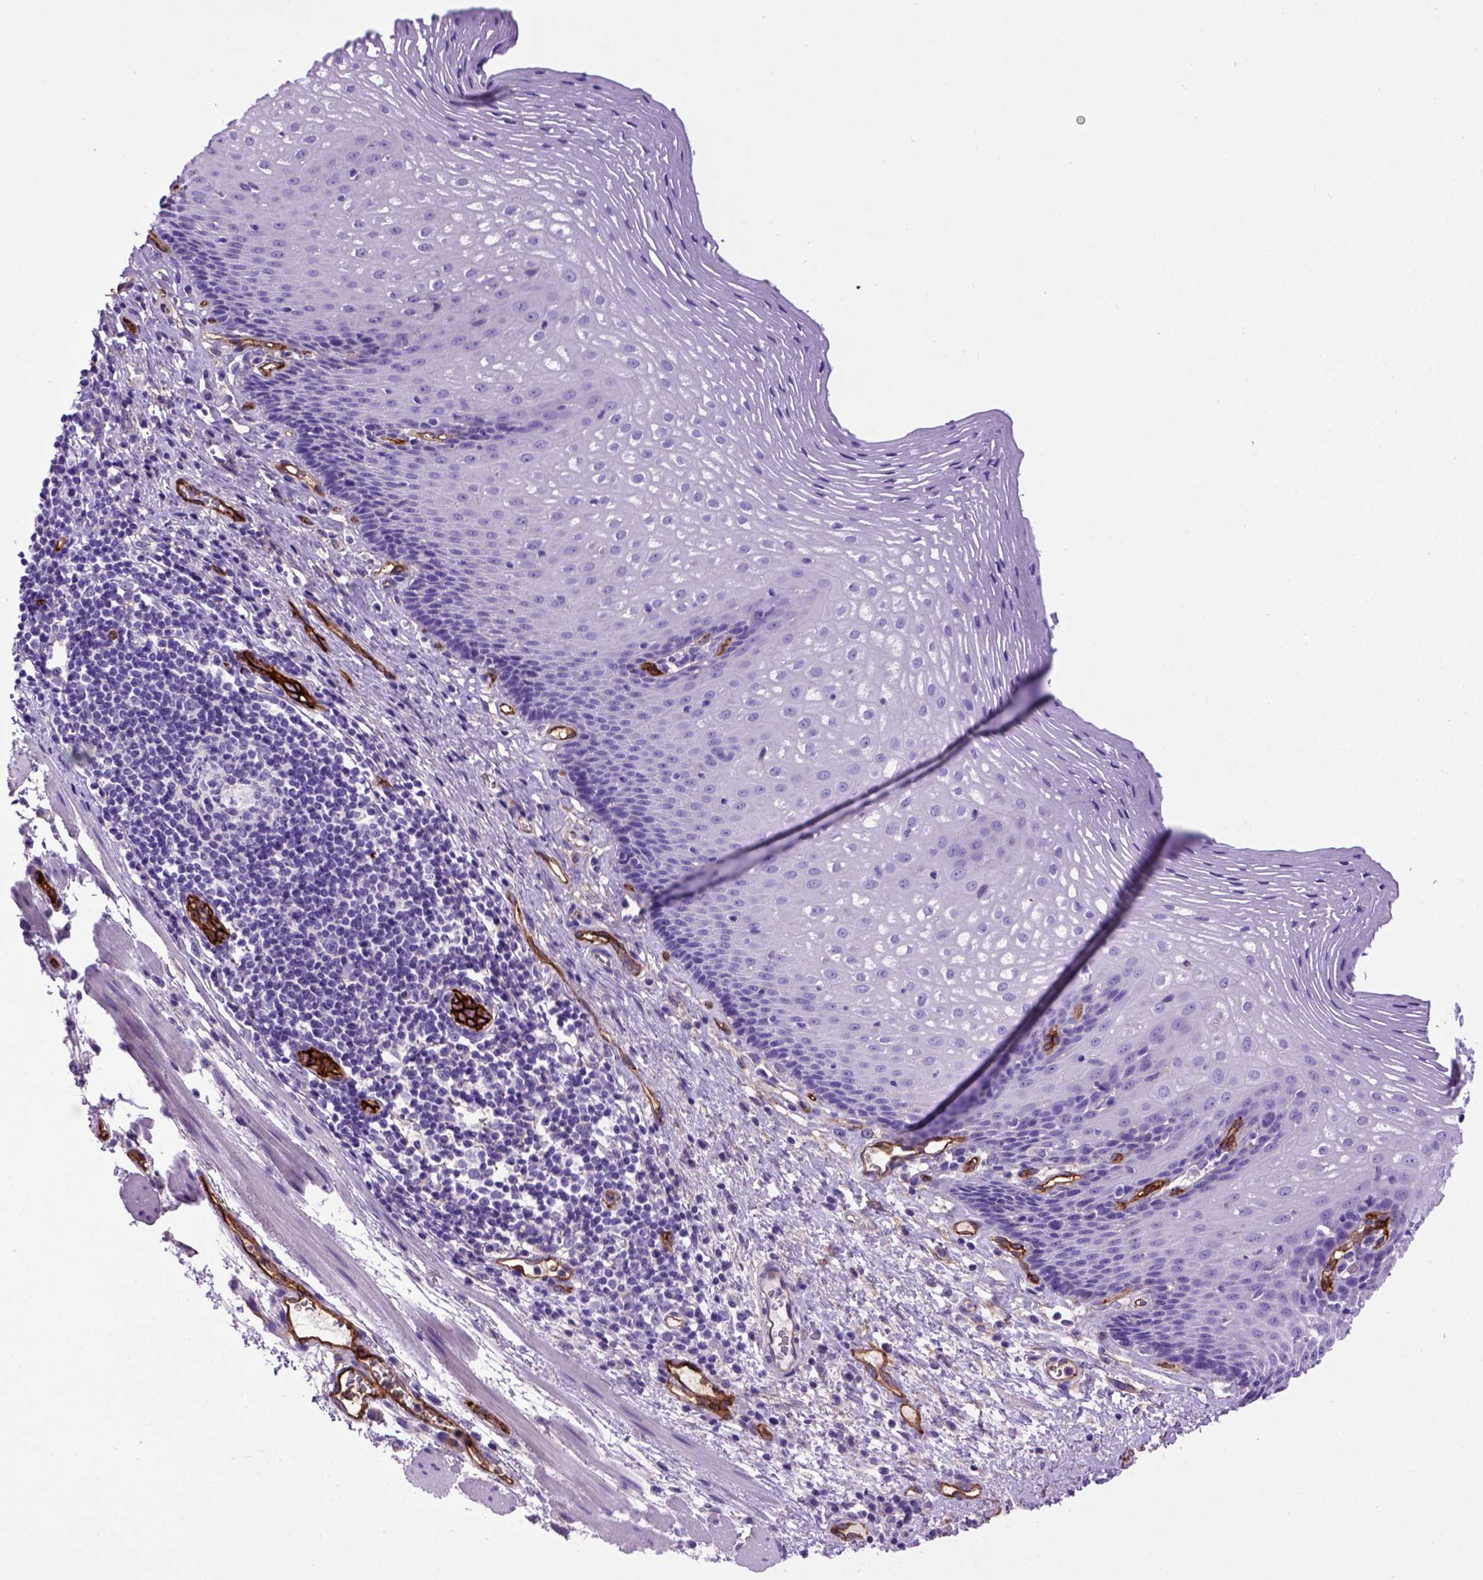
{"staining": {"intensity": "negative", "quantity": "none", "location": "none"}, "tissue": "esophagus", "cell_type": "Squamous epithelial cells", "image_type": "normal", "snomed": [{"axis": "morphology", "description": "Normal tissue, NOS"}, {"axis": "topography", "description": "Esophagus"}], "caption": "High power microscopy image of an immunohistochemistry image of unremarkable esophagus, revealing no significant positivity in squamous epithelial cells.", "gene": "ENG", "patient": {"sex": "male", "age": 76}}